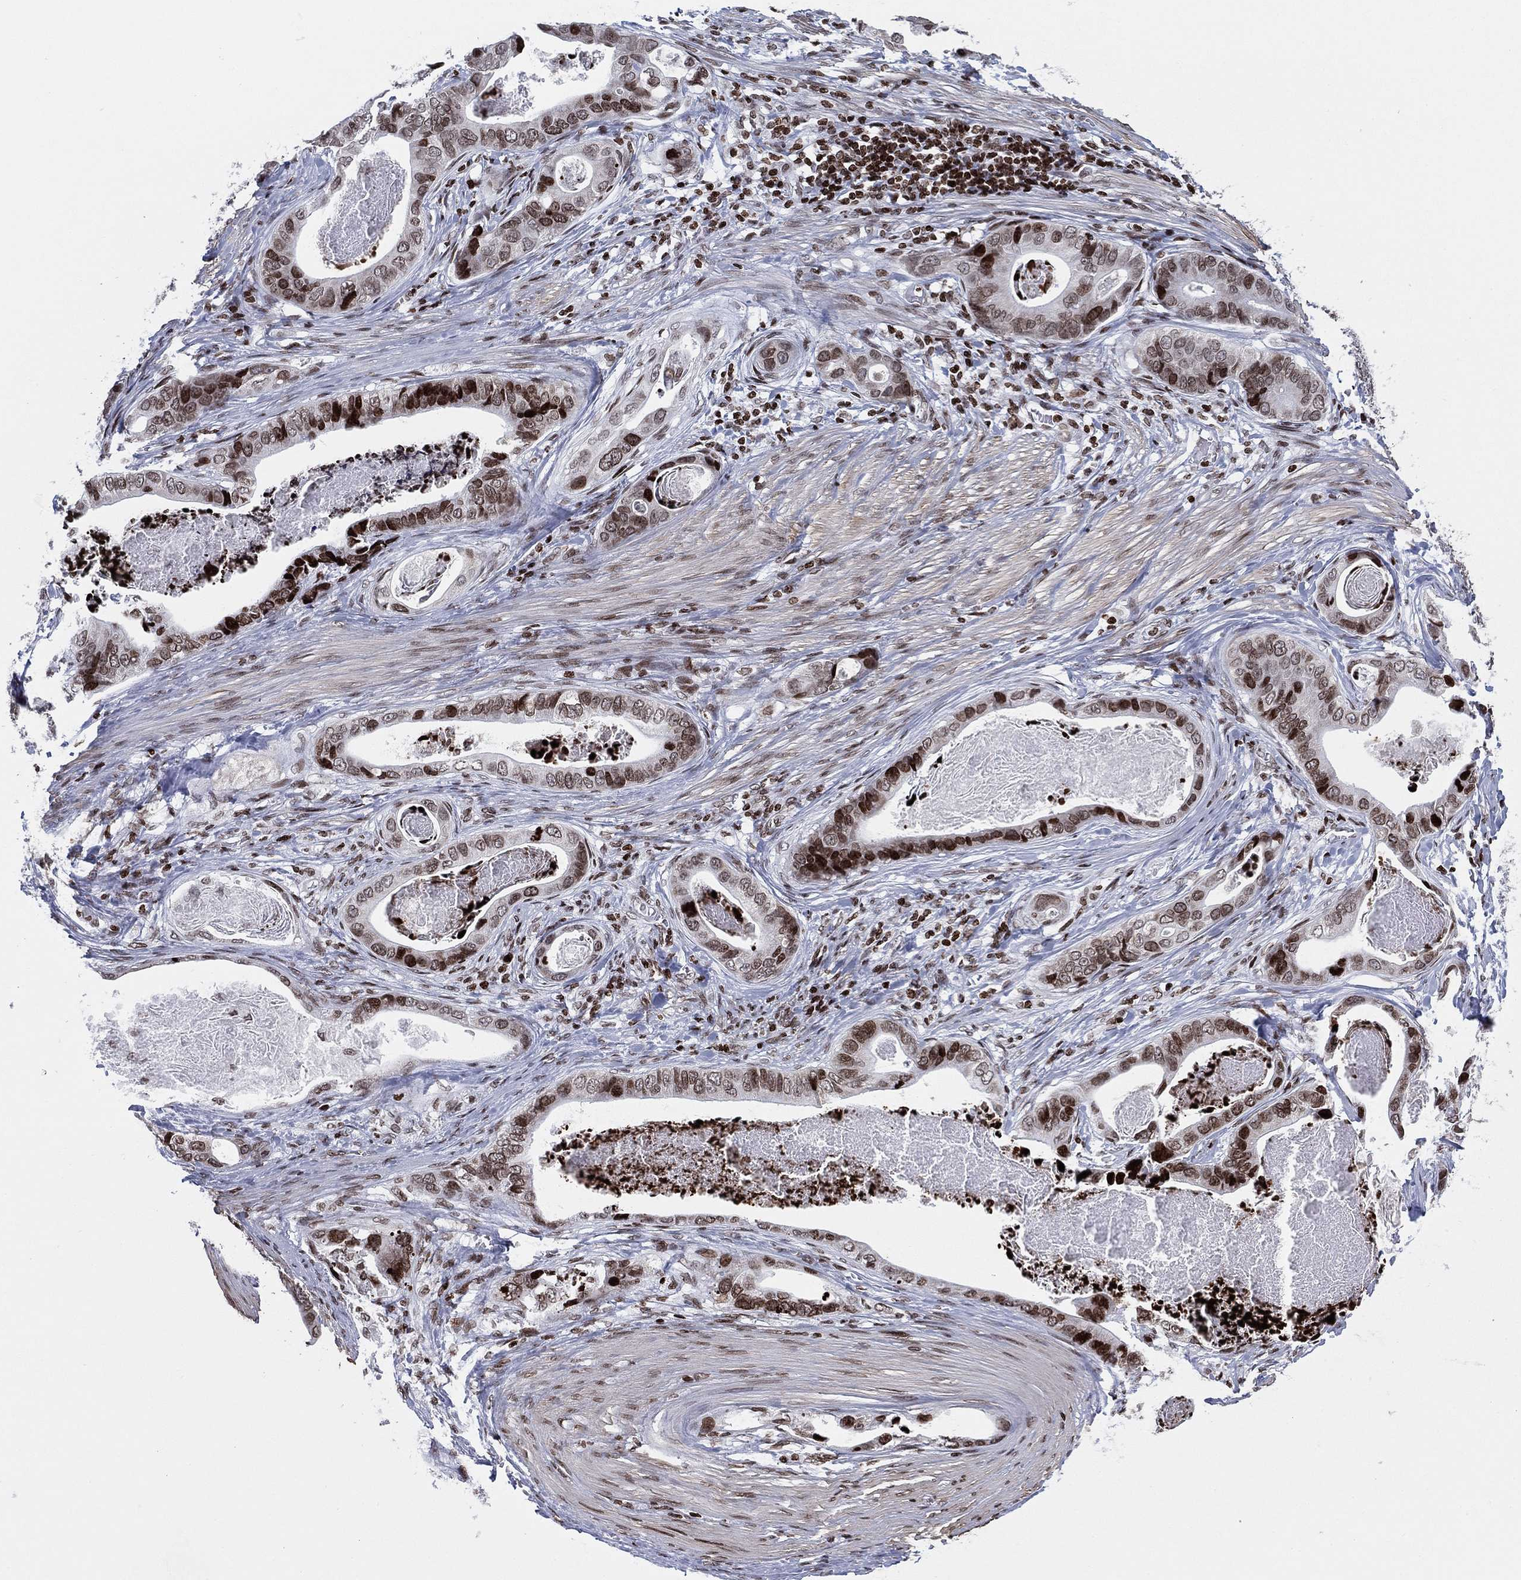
{"staining": {"intensity": "strong", "quantity": "<25%", "location": "nuclear"}, "tissue": "stomach cancer", "cell_type": "Tumor cells", "image_type": "cancer", "snomed": [{"axis": "morphology", "description": "Adenocarcinoma, NOS"}, {"axis": "topography", "description": "Stomach"}], "caption": "About <25% of tumor cells in stomach cancer exhibit strong nuclear protein expression as visualized by brown immunohistochemical staining.", "gene": "MFSD14A", "patient": {"sex": "male", "age": 84}}